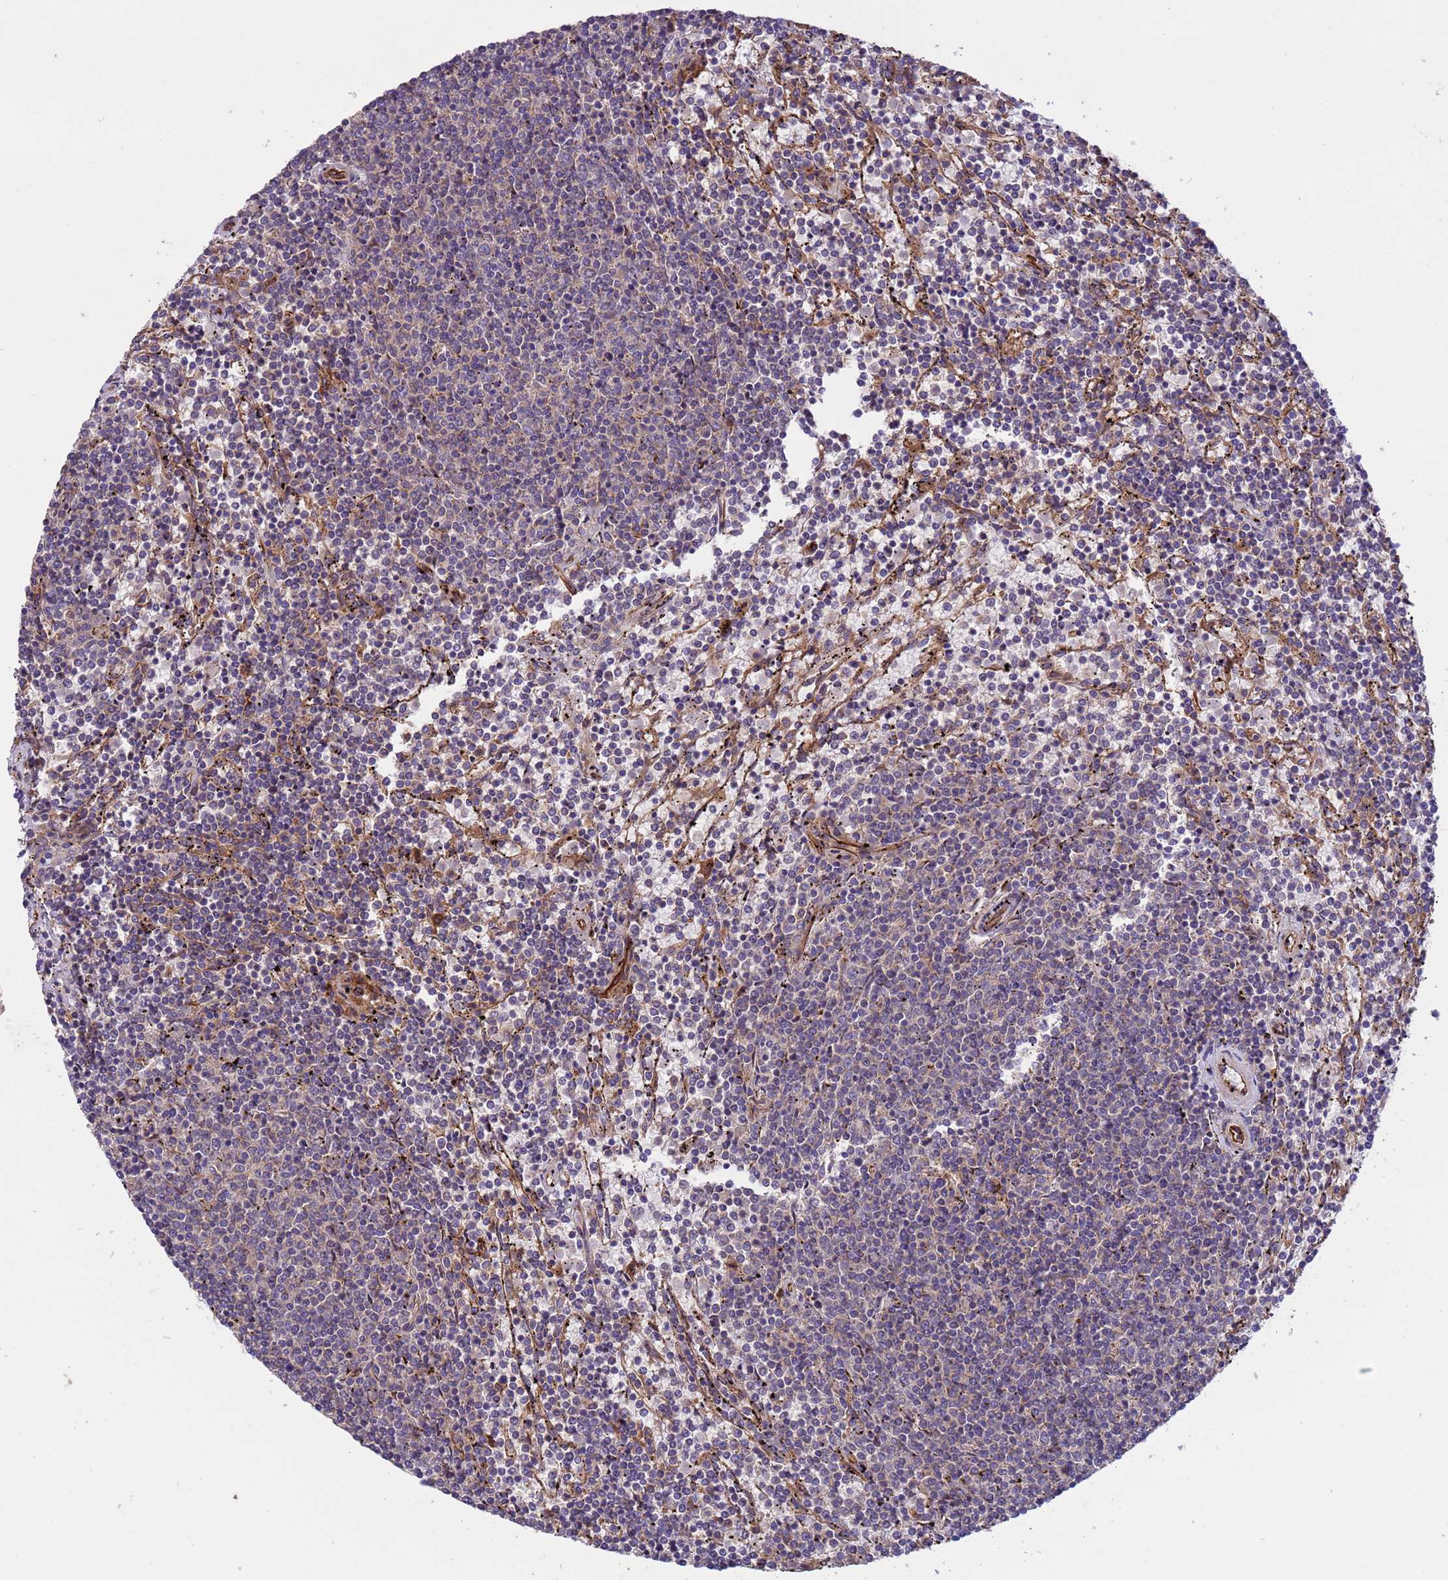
{"staining": {"intensity": "weak", "quantity": "<25%", "location": "cytoplasmic/membranous"}, "tissue": "lymphoma", "cell_type": "Tumor cells", "image_type": "cancer", "snomed": [{"axis": "morphology", "description": "Malignant lymphoma, non-Hodgkin's type, Low grade"}, {"axis": "topography", "description": "Spleen"}], "caption": "There is no significant positivity in tumor cells of low-grade malignant lymphoma, non-Hodgkin's type. (DAB IHC visualized using brightfield microscopy, high magnification).", "gene": "RAB10", "patient": {"sex": "female", "age": 50}}